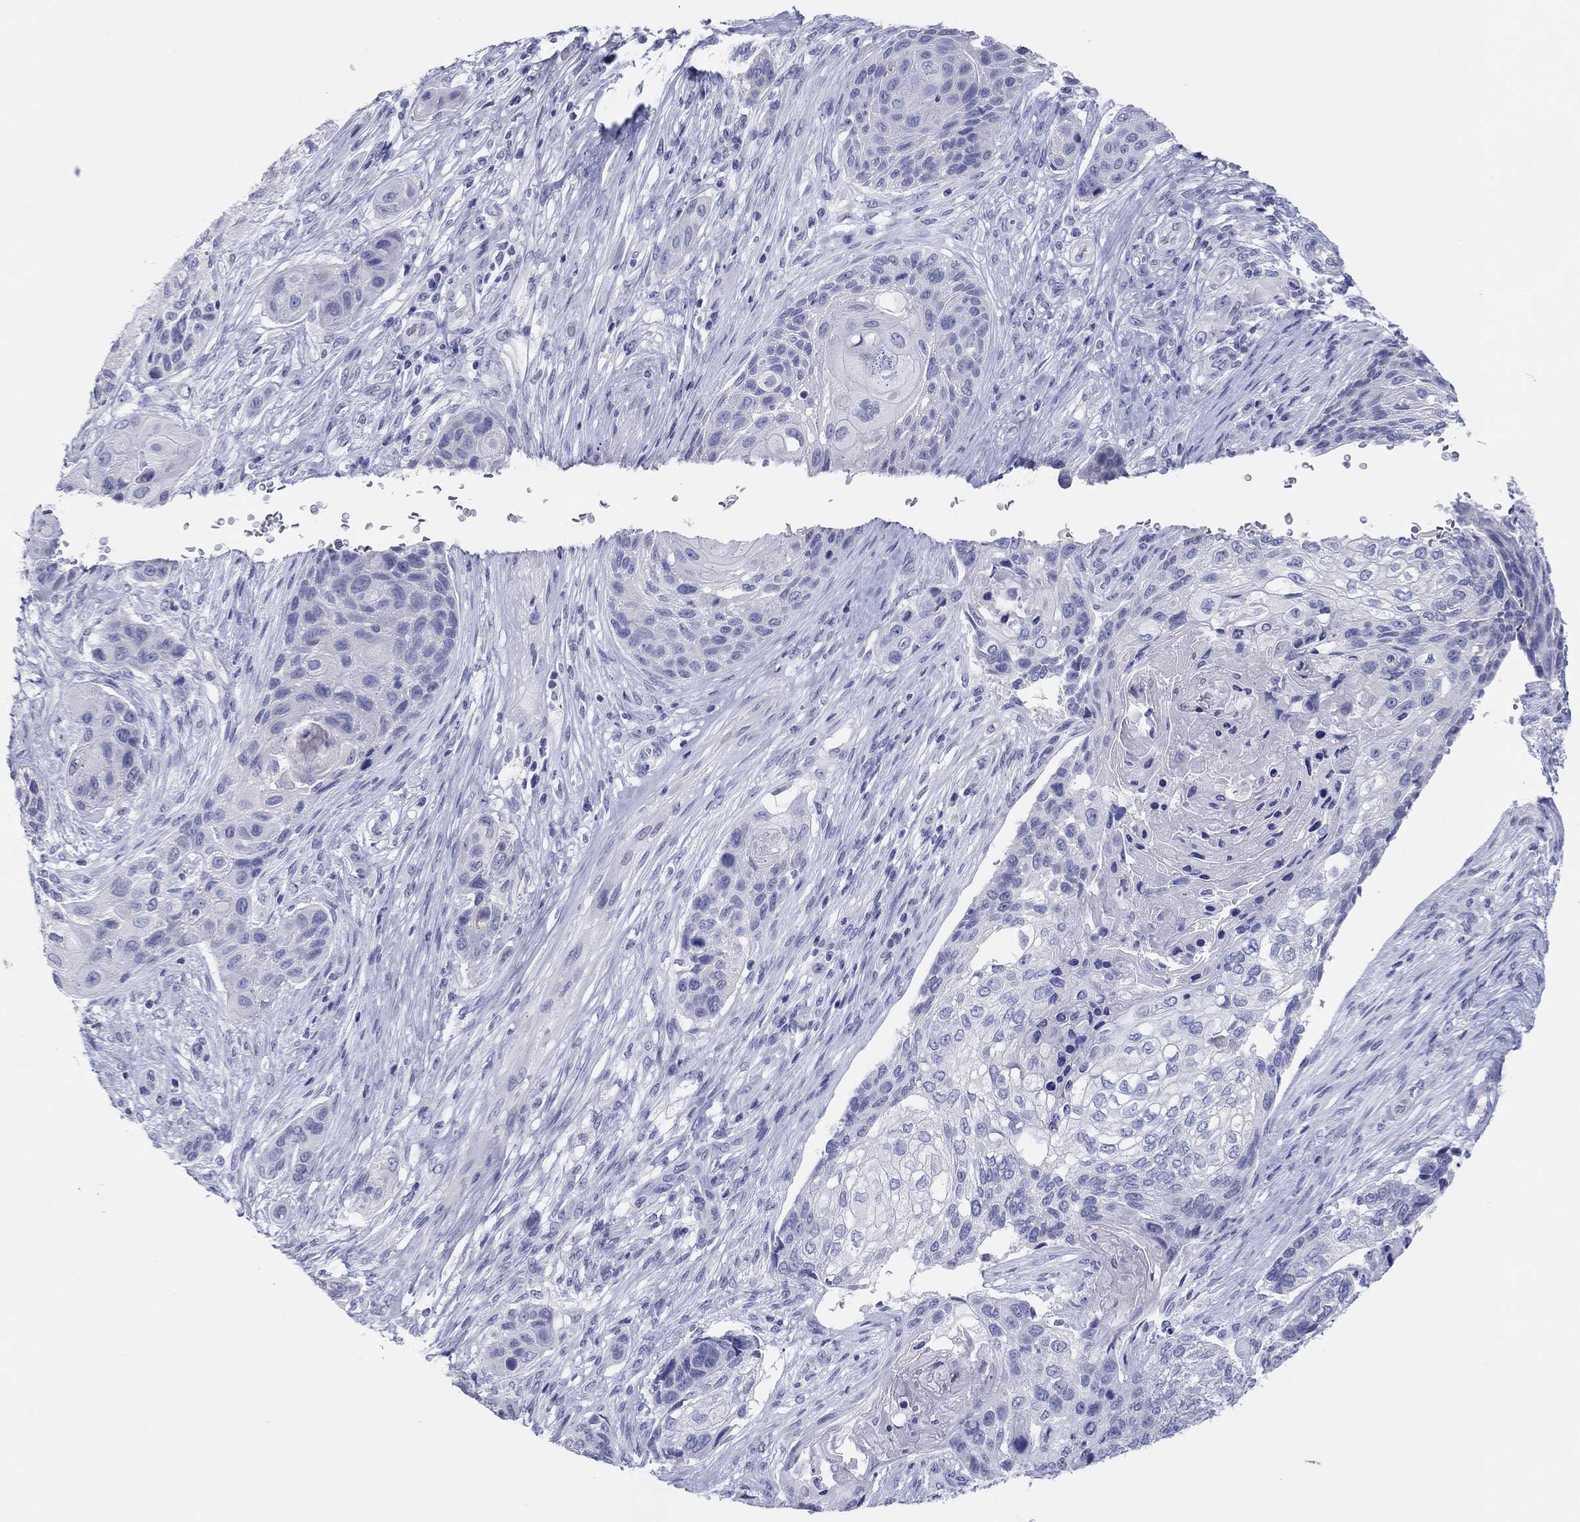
{"staining": {"intensity": "negative", "quantity": "none", "location": "none"}, "tissue": "lung cancer", "cell_type": "Tumor cells", "image_type": "cancer", "snomed": [{"axis": "morphology", "description": "Normal tissue, NOS"}, {"axis": "morphology", "description": "Squamous cell carcinoma, NOS"}, {"axis": "topography", "description": "Bronchus"}, {"axis": "topography", "description": "Lung"}], "caption": "Micrograph shows no significant protein expression in tumor cells of lung cancer (squamous cell carcinoma). The staining is performed using DAB brown chromogen with nuclei counter-stained in using hematoxylin.", "gene": "ERICH3", "patient": {"sex": "male", "age": 69}}